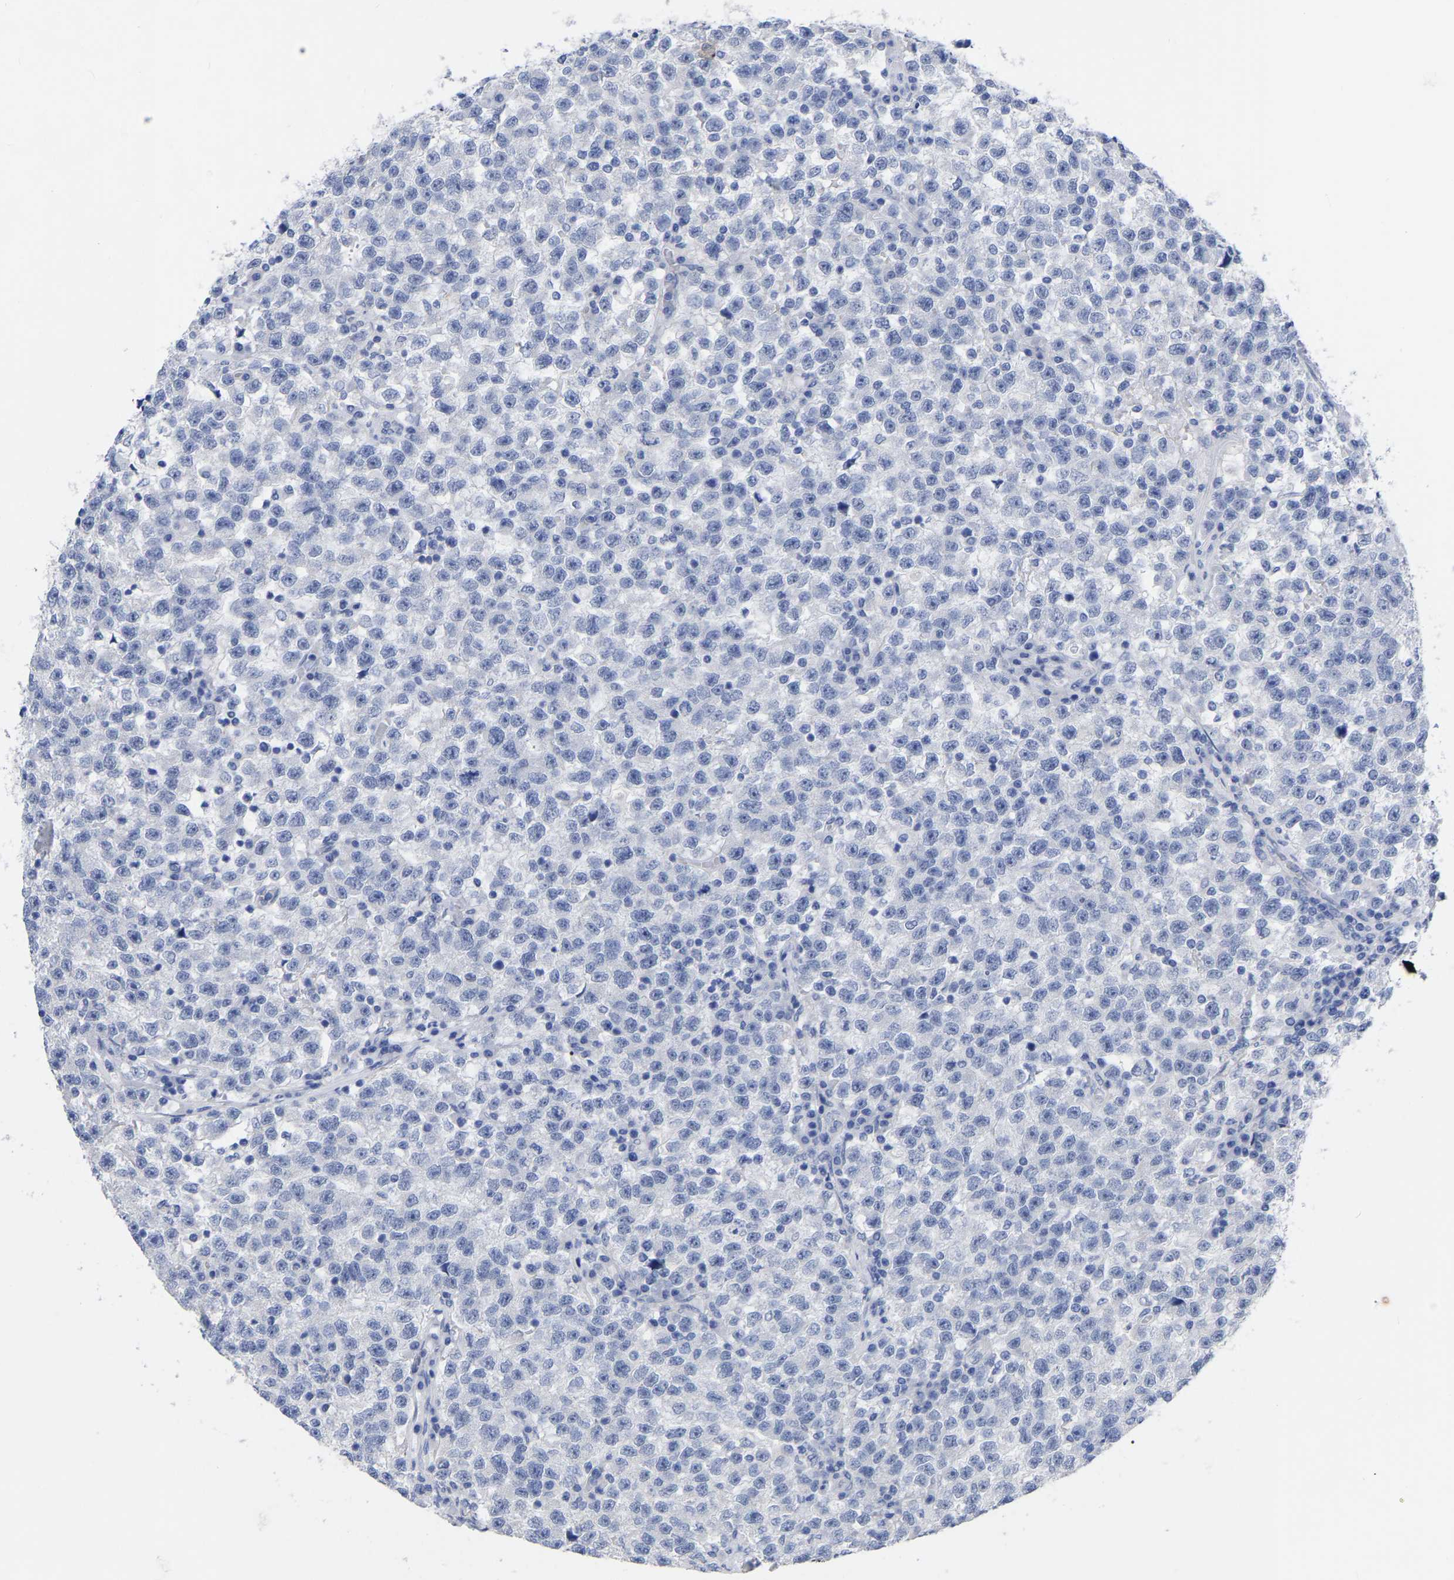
{"staining": {"intensity": "negative", "quantity": "none", "location": "none"}, "tissue": "testis cancer", "cell_type": "Tumor cells", "image_type": "cancer", "snomed": [{"axis": "morphology", "description": "Seminoma, NOS"}, {"axis": "topography", "description": "Testis"}], "caption": "Immunohistochemistry image of seminoma (testis) stained for a protein (brown), which exhibits no staining in tumor cells. (DAB immunohistochemistry with hematoxylin counter stain).", "gene": "ANXA13", "patient": {"sex": "male", "age": 22}}